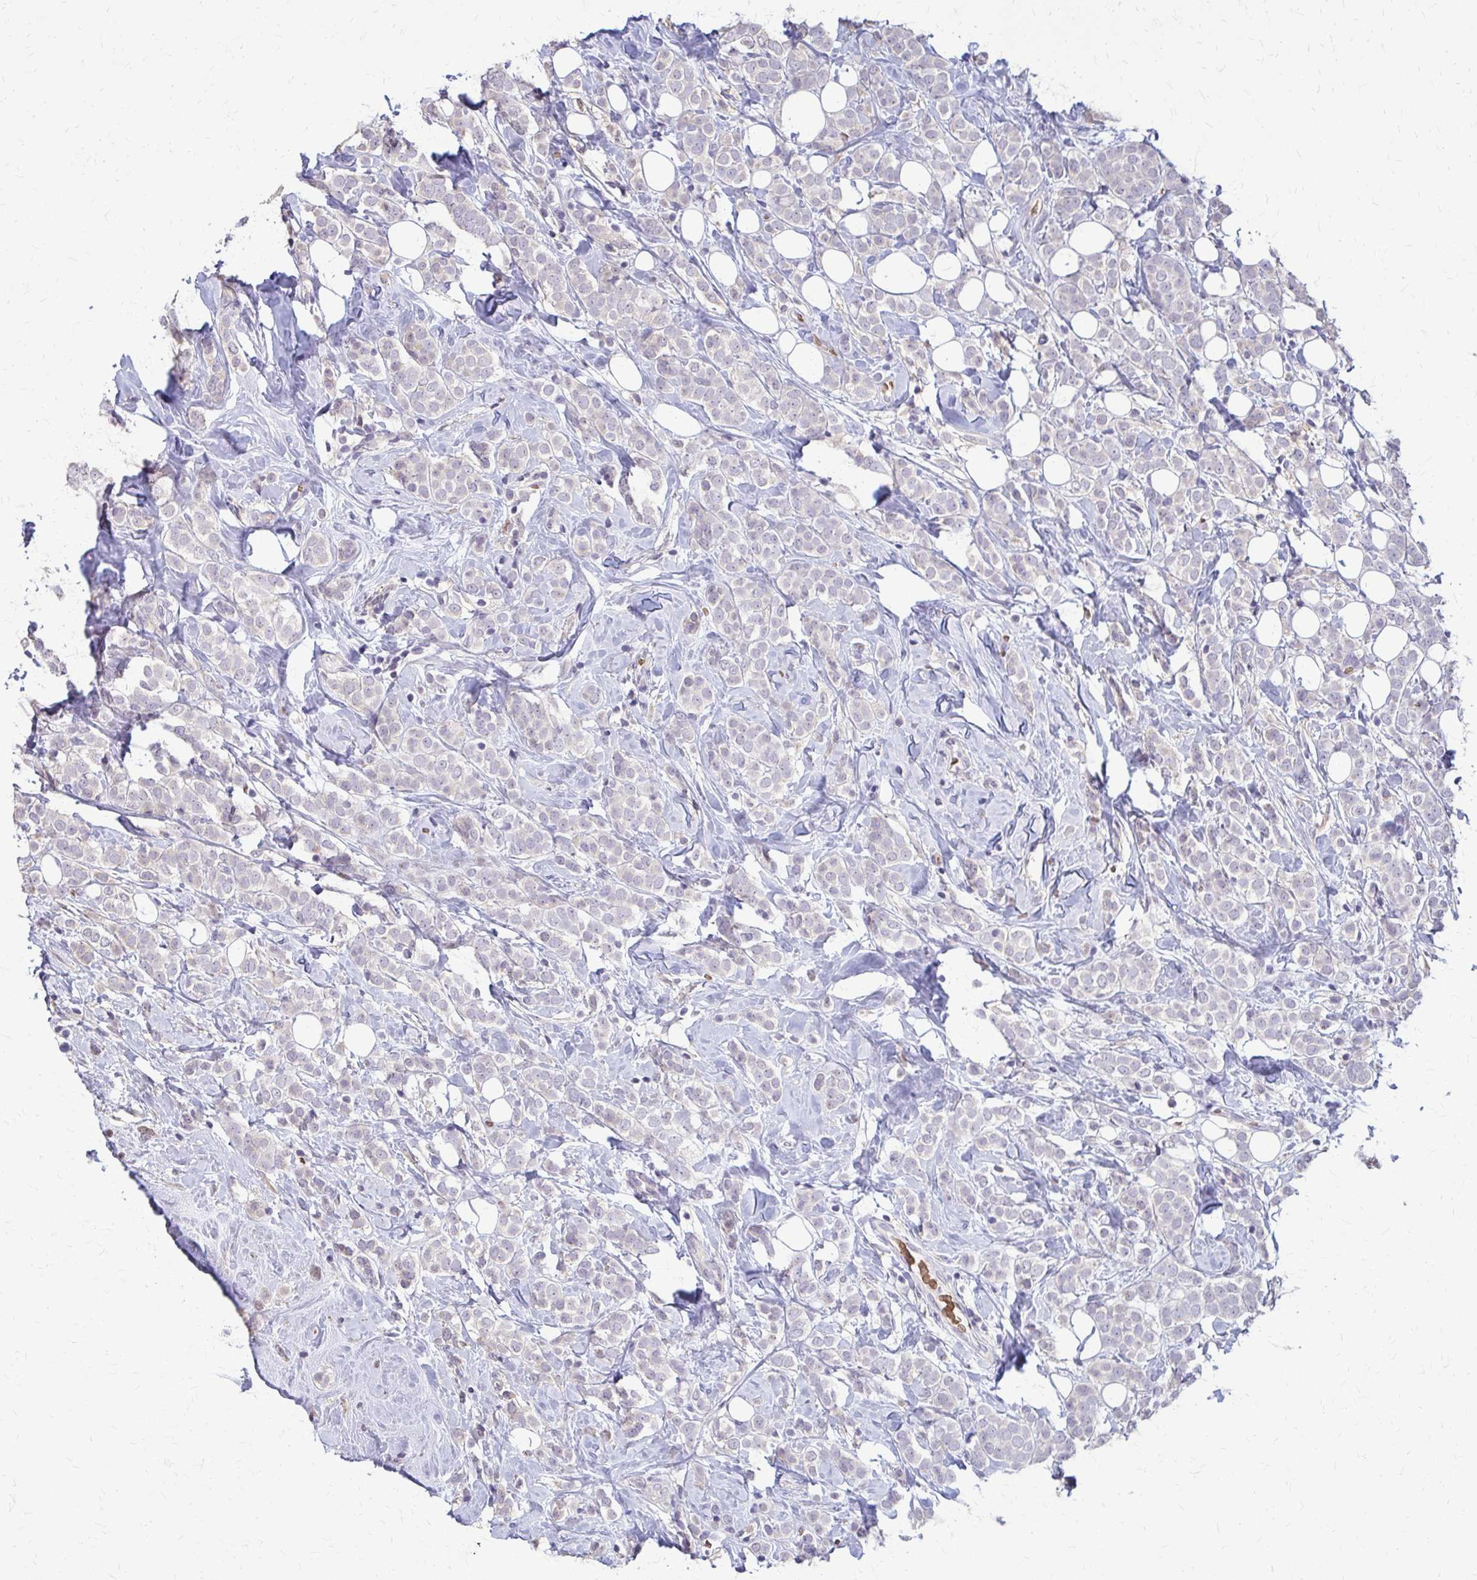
{"staining": {"intensity": "negative", "quantity": "none", "location": "none"}, "tissue": "breast cancer", "cell_type": "Tumor cells", "image_type": "cancer", "snomed": [{"axis": "morphology", "description": "Lobular carcinoma"}, {"axis": "topography", "description": "Breast"}], "caption": "This is a histopathology image of immunohistochemistry staining of breast cancer, which shows no staining in tumor cells. (Stains: DAB (3,3'-diaminobenzidine) immunohistochemistry with hematoxylin counter stain, Microscopy: brightfield microscopy at high magnification).", "gene": "ZNF34", "patient": {"sex": "female", "age": 49}}